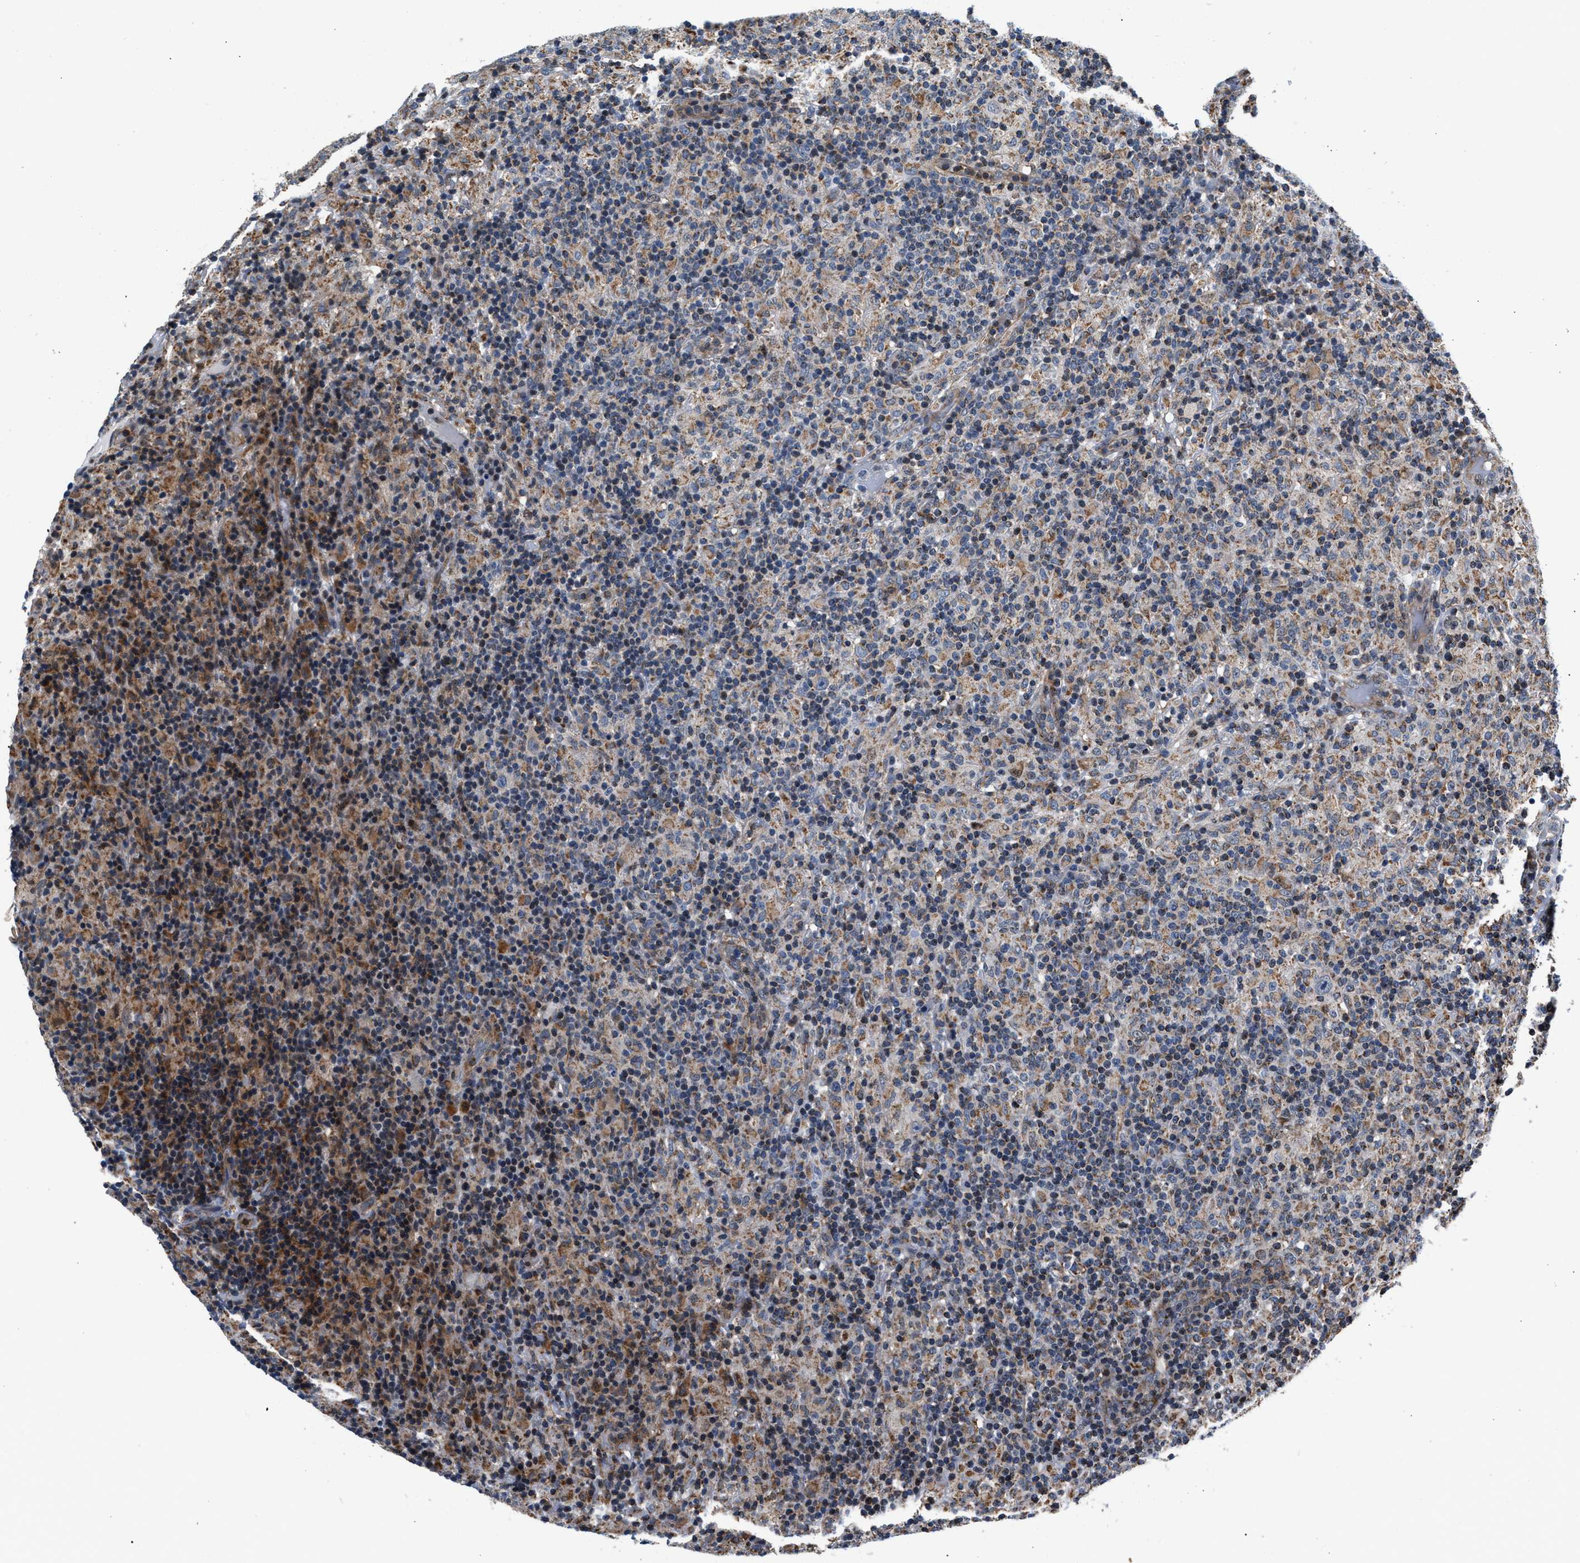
{"staining": {"intensity": "weak", "quantity": "<25%", "location": "cytoplasmic/membranous"}, "tissue": "lymphoma", "cell_type": "Tumor cells", "image_type": "cancer", "snomed": [{"axis": "morphology", "description": "Hodgkin's disease, NOS"}, {"axis": "topography", "description": "Lymph node"}], "caption": "Human Hodgkin's disease stained for a protein using immunohistochemistry shows no positivity in tumor cells.", "gene": "SGK1", "patient": {"sex": "male", "age": 70}}